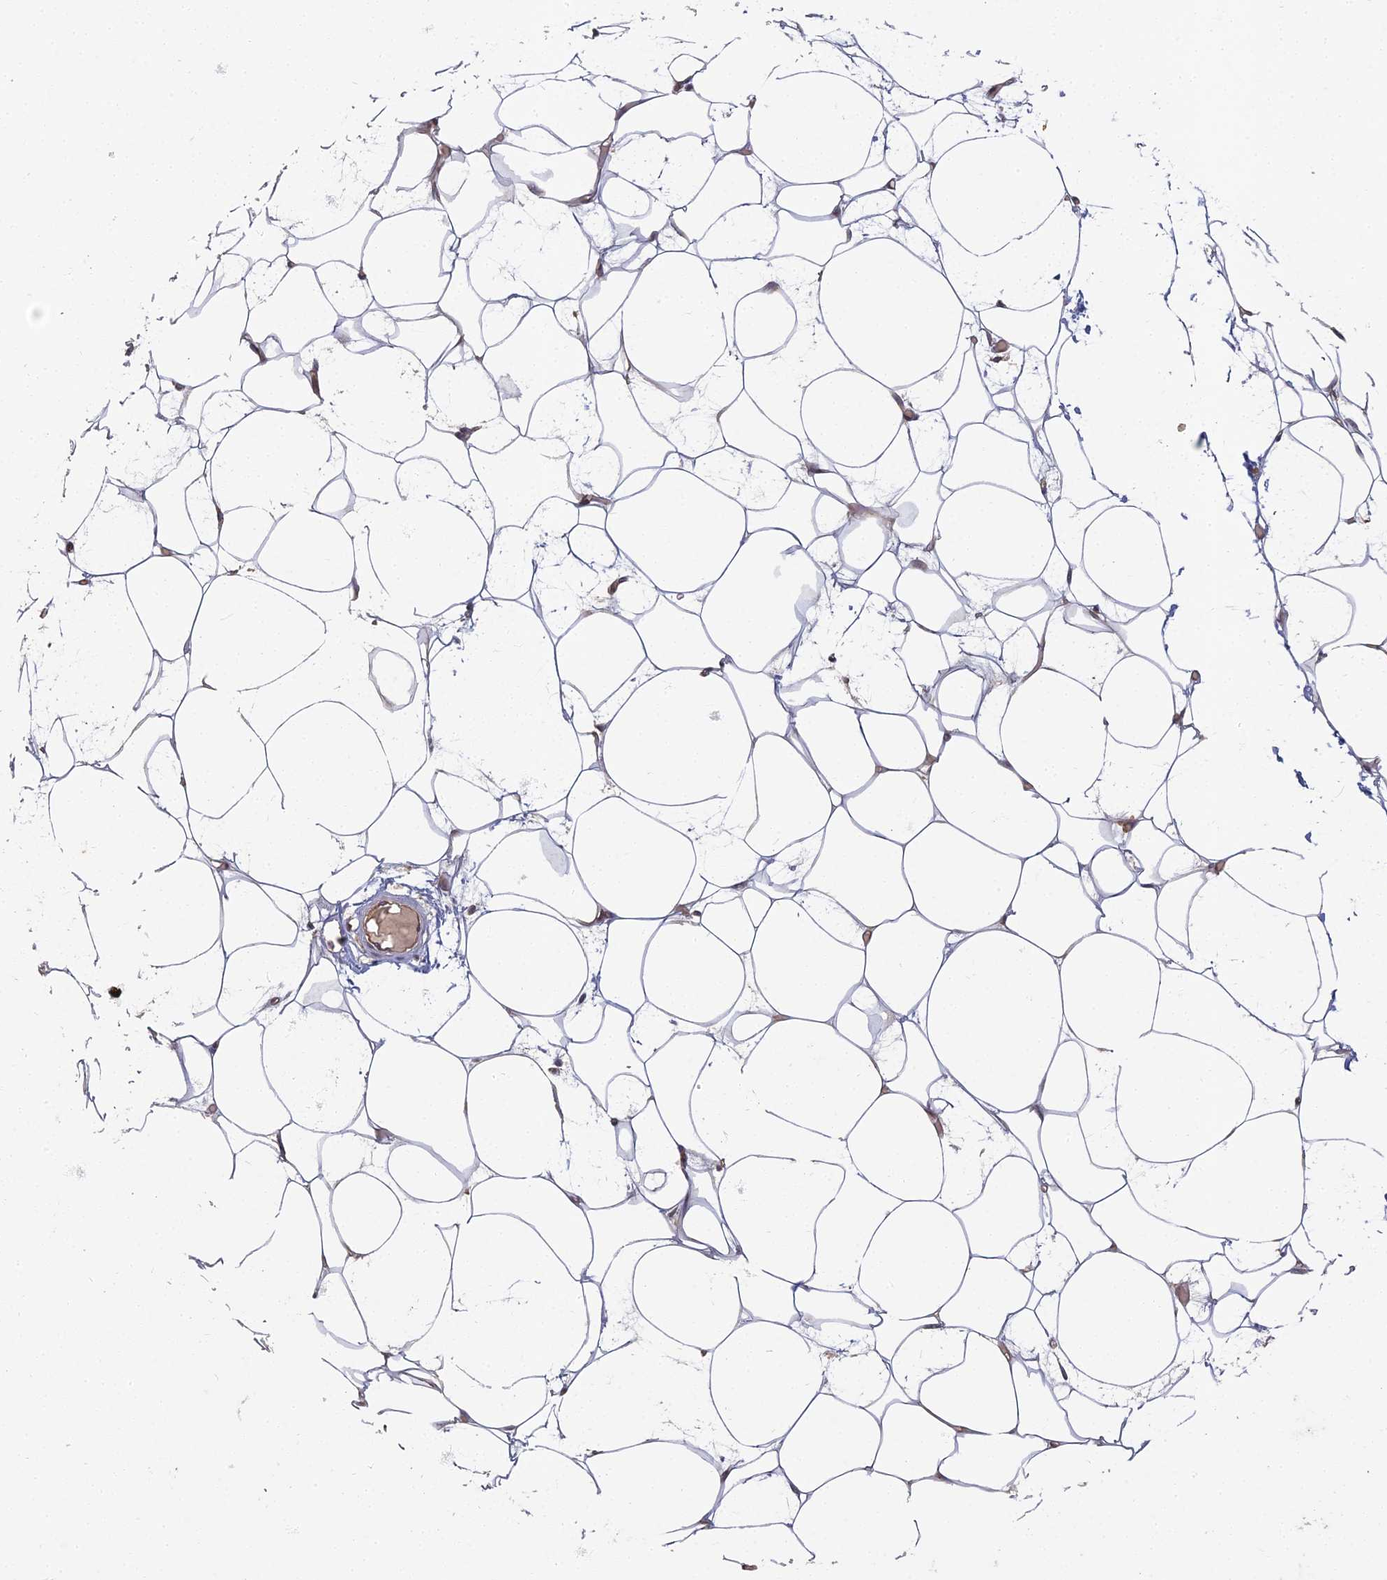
{"staining": {"intensity": "negative", "quantity": "none", "location": "none"}, "tissue": "adipose tissue", "cell_type": "Adipocytes", "image_type": "normal", "snomed": [{"axis": "morphology", "description": "Normal tissue, NOS"}, {"axis": "topography", "description": "Breast"}], "caption": "A photomicrograph of human adipose tissue is negative for staining in adipocytes. The staining is performed using DAB (3,3'-diaminobenzidine) brown chromogen with nuclei counter-stained in using hematoxylin.", "gene": "INO80D", "patient": {"sex": "female", "age": 23}}